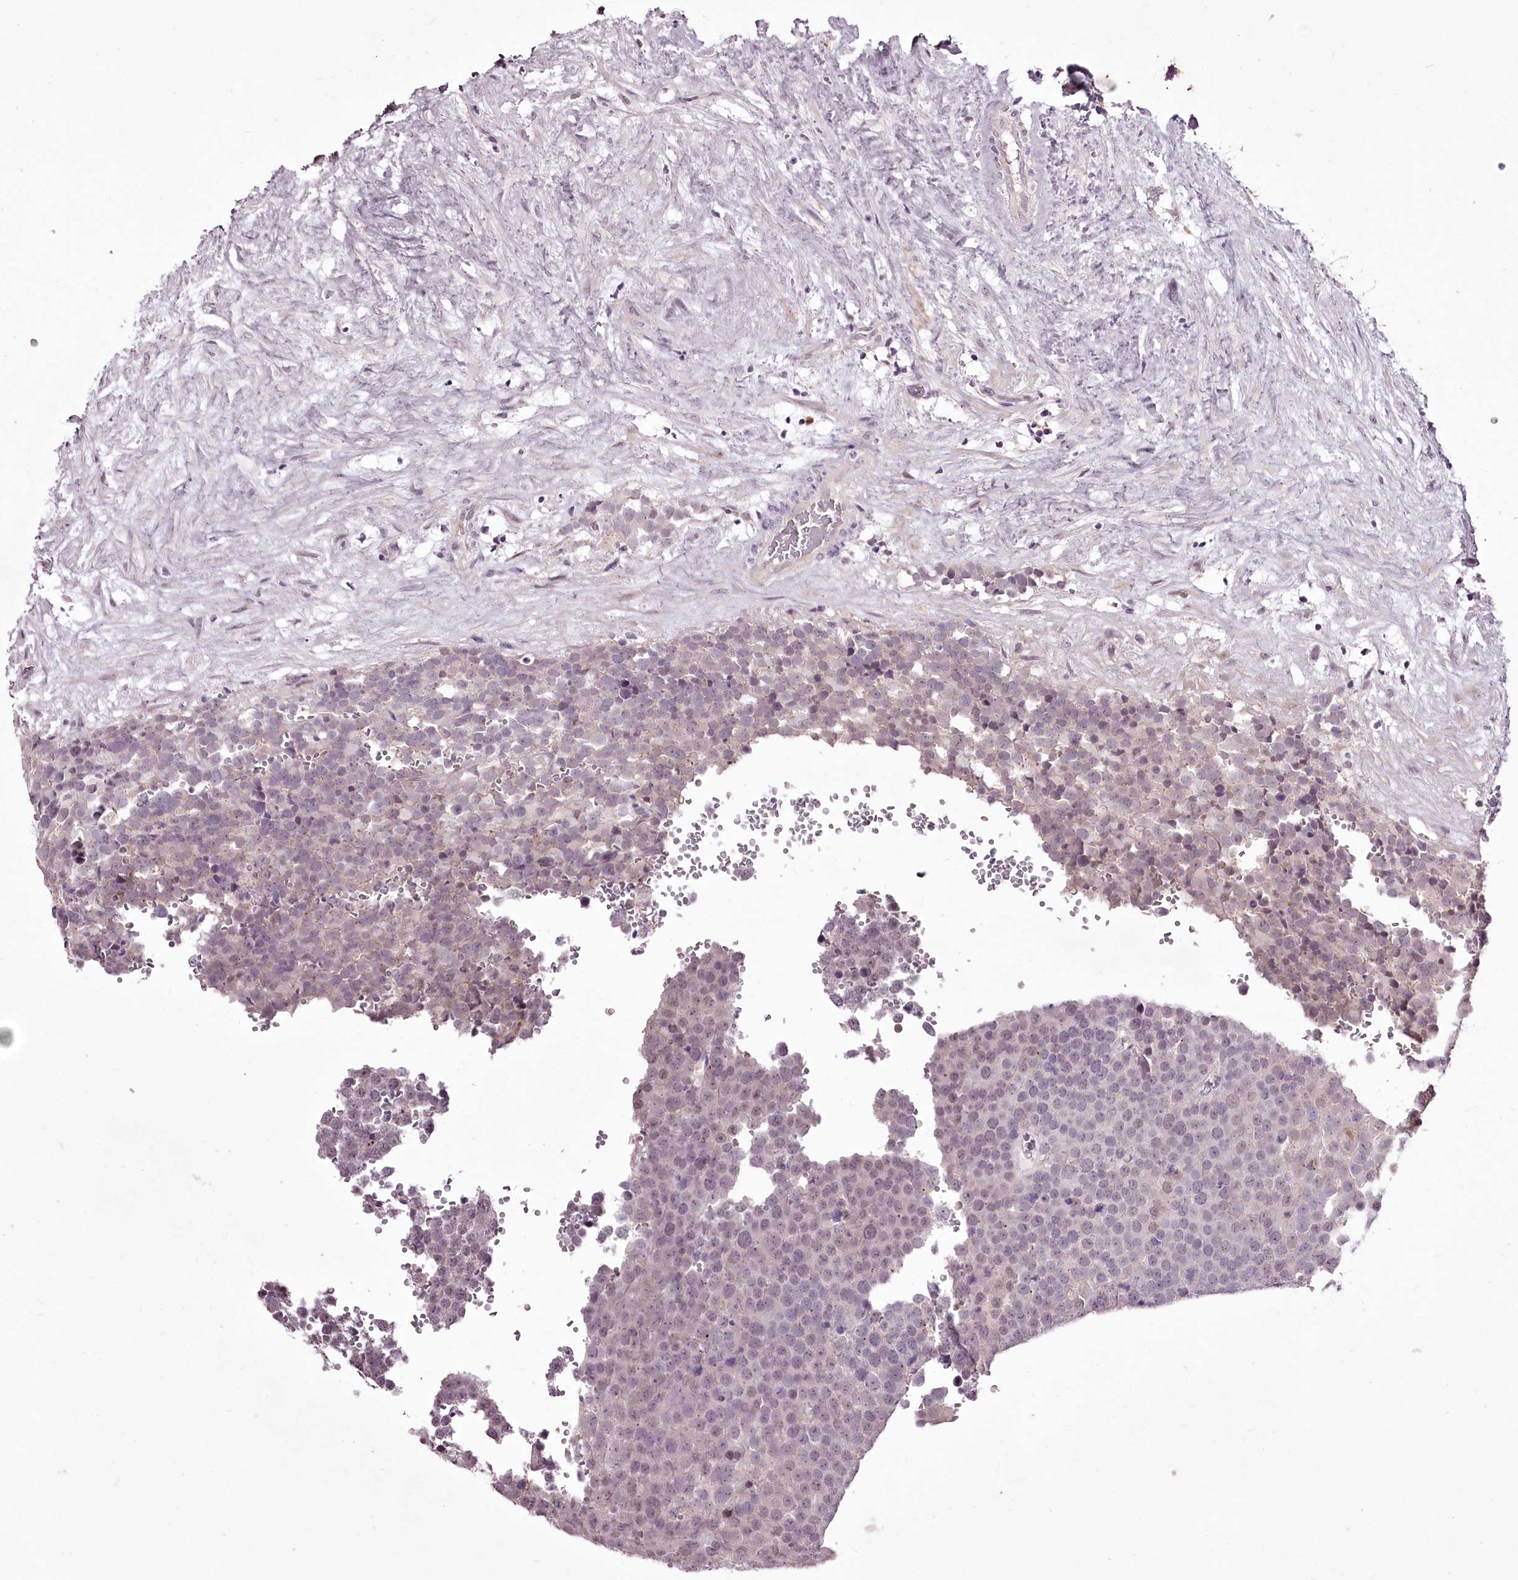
{"staining": {"intensity": "weak", "quantity": "<25%", "location": "nuclear"}, "tissue": "testis cancer", "cell_type": "Tumor cells", "image_type": "cancer", "snomed": [{"axis": "morphology", "description": "Seminoma, NOS"}, {"axis": "topography", "description": "Testis"}], "caption": "Testis cancer was stained to show a protein in brown. There is no significant expression in tumor cells. (DAB (3,3'-diaminobenzidine) immunohistochemistry, high magnification).", "gene": "ADRA1D", "patient": {"sex": "male", "age": 71}}